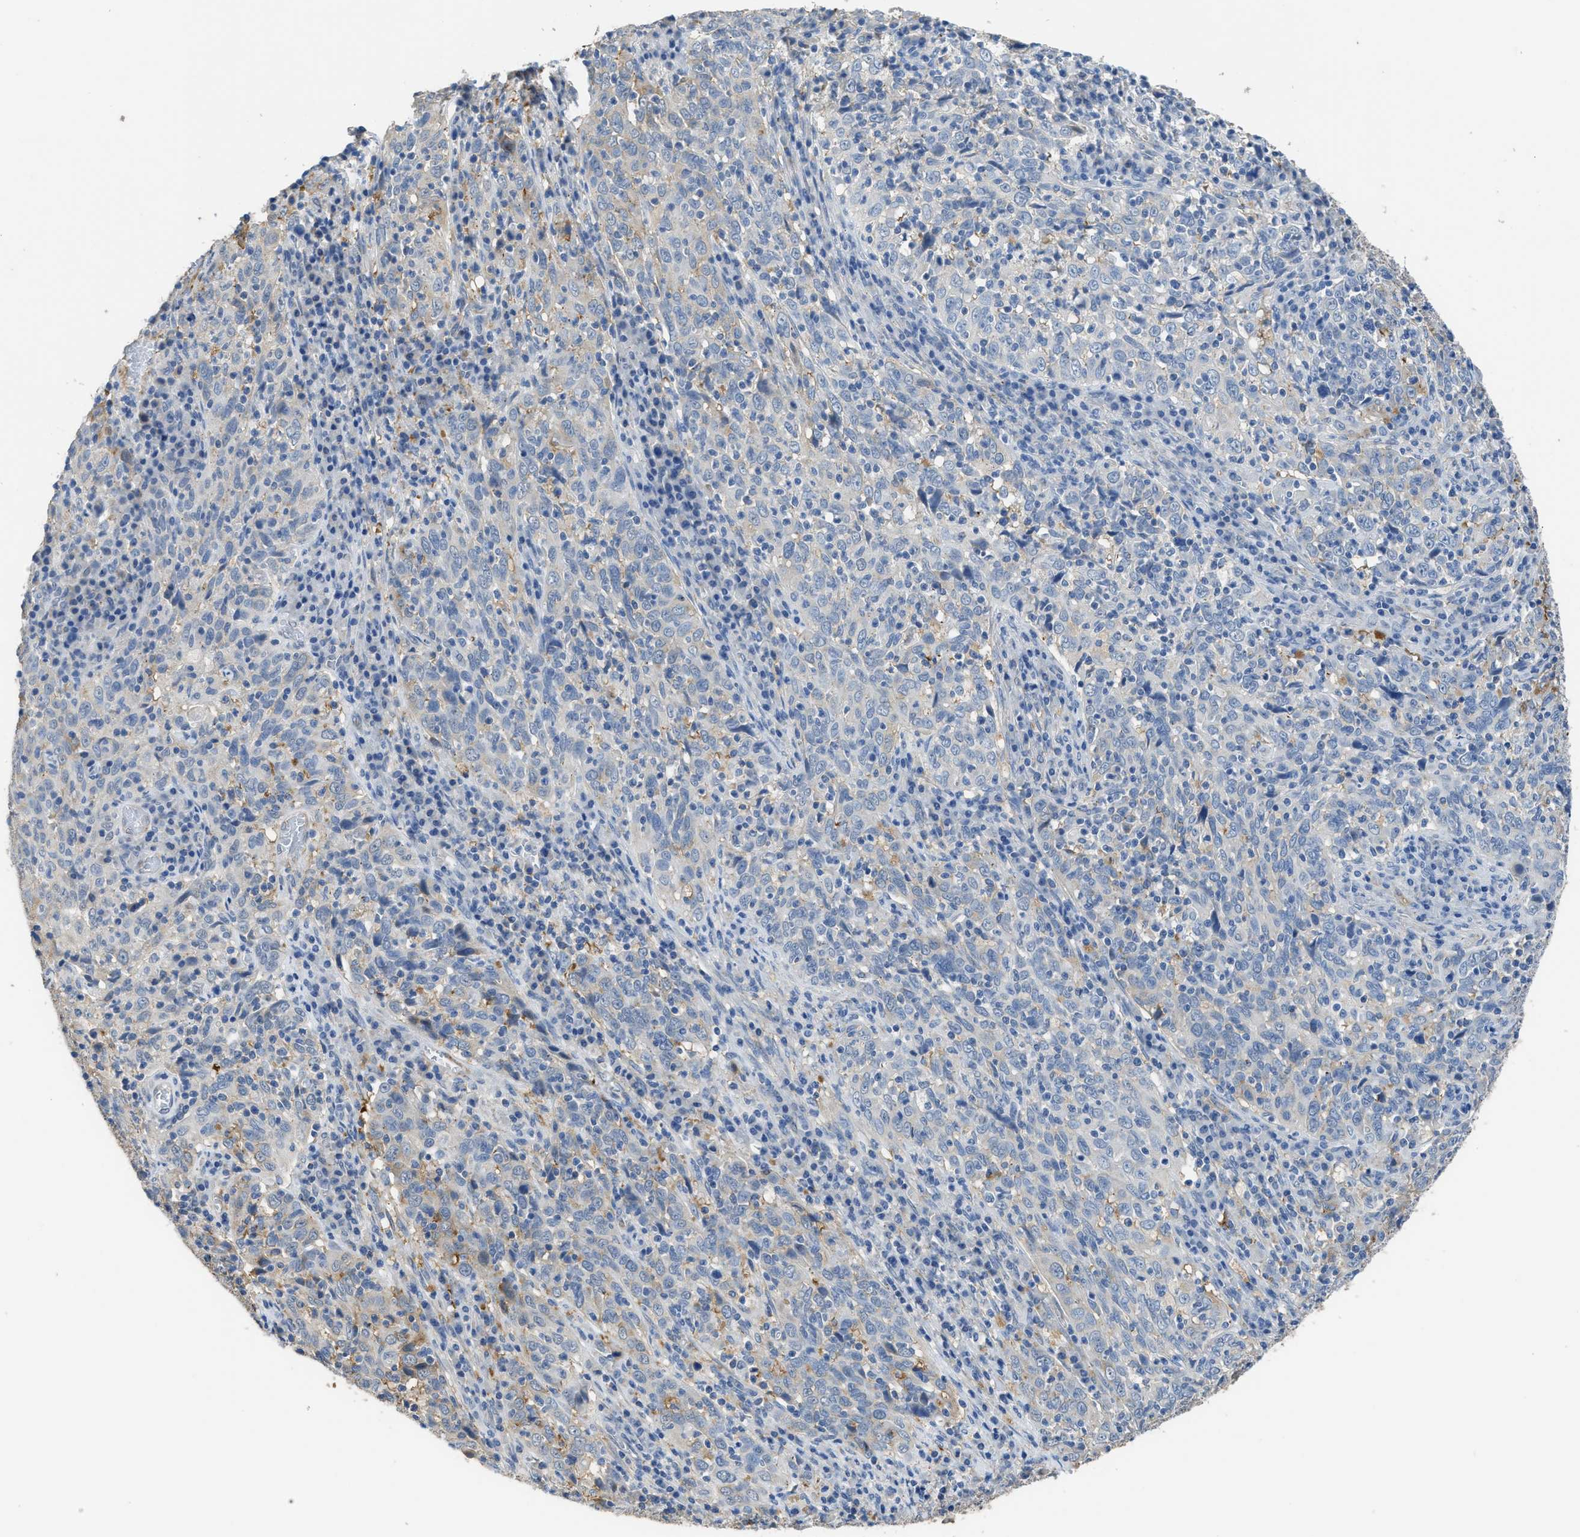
{"staining": {"intensity": "weak", "quantity": "<25%", "location": "cytoplasmic/membranous"}, "tissue": "cervical cancer", "cell_type": "Tumor cells", "image_type": "cancer", "snomed": [{"axis": "morphology", "description": "Squamous cell carcinoma, NOS"}, {"axis": "topography", "description": "Cervix"}], "caption": "High magnification brightfield microscopy of cervical cancer (squamous cell carcinoma) stained with DAB (brown) and counterstained with hematoxylin (blue): tumor cells show no significant positivity.", "gene": "ZSWIM5", "patient": {"sex": "female", "age": 46}}